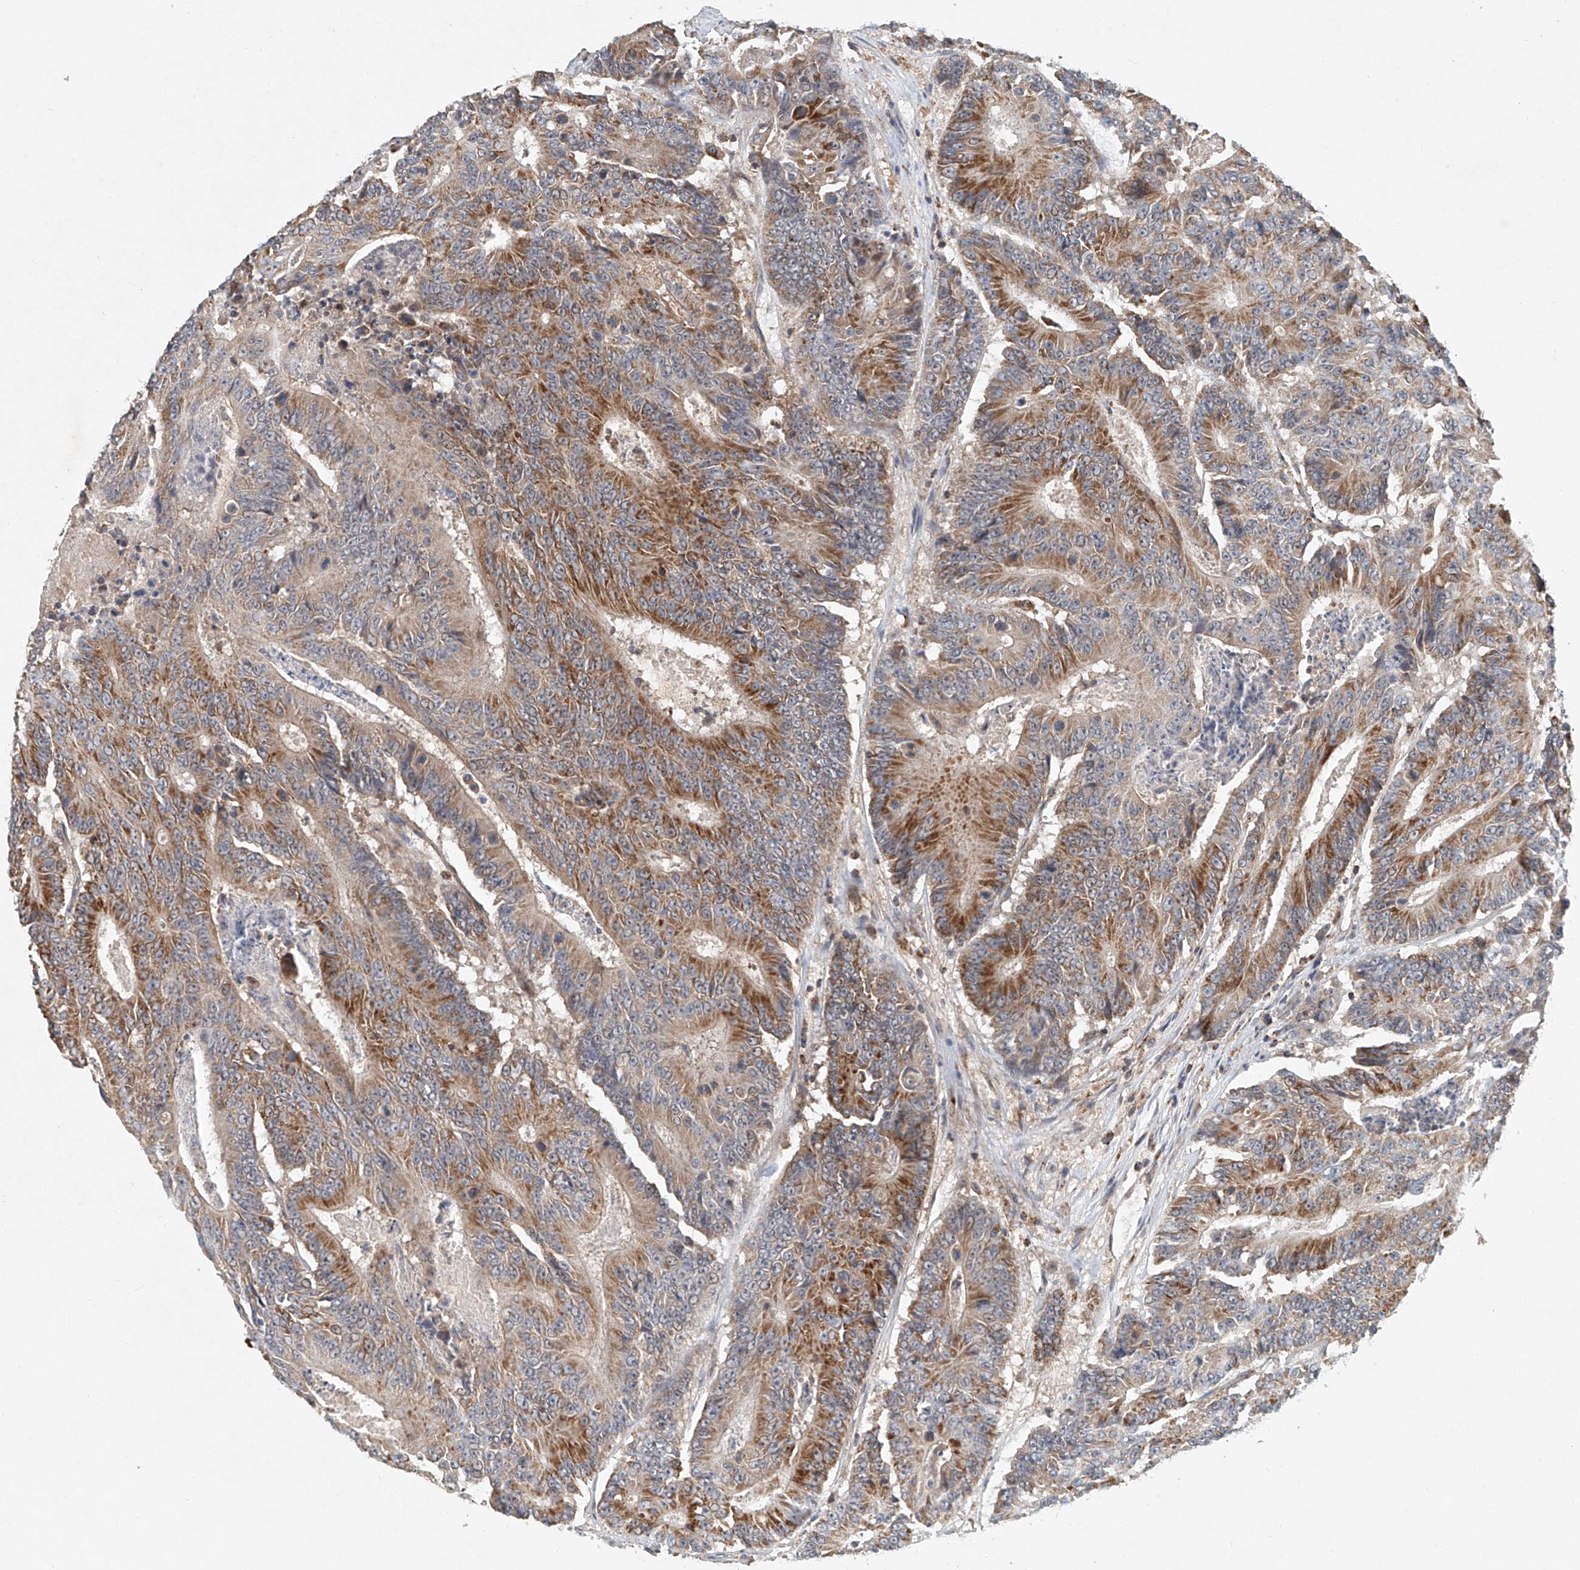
{"staining": {"intensity": "strong", "quantity": "25%-75%", "location": "cytoplasmic/membranous"}, "tissue": "colorectal cancer", "cell_type": "Tumor cells", "image_type": "cancer", "snomed": [{"axis": "morphology", "description": "Adenocarcinoma, NOS"}, {"axis": "topography", "description": "Colon"}], "caption": "Approximately 25%-75% of tumor cells in adenocarcinoma (colorectal) reveal strong cytoplasmic/membranous protein expression as visualized by brown immunohistochemical staining.", "gene": "DCAF11", "patient": {"sex": "male", "age": 83}}